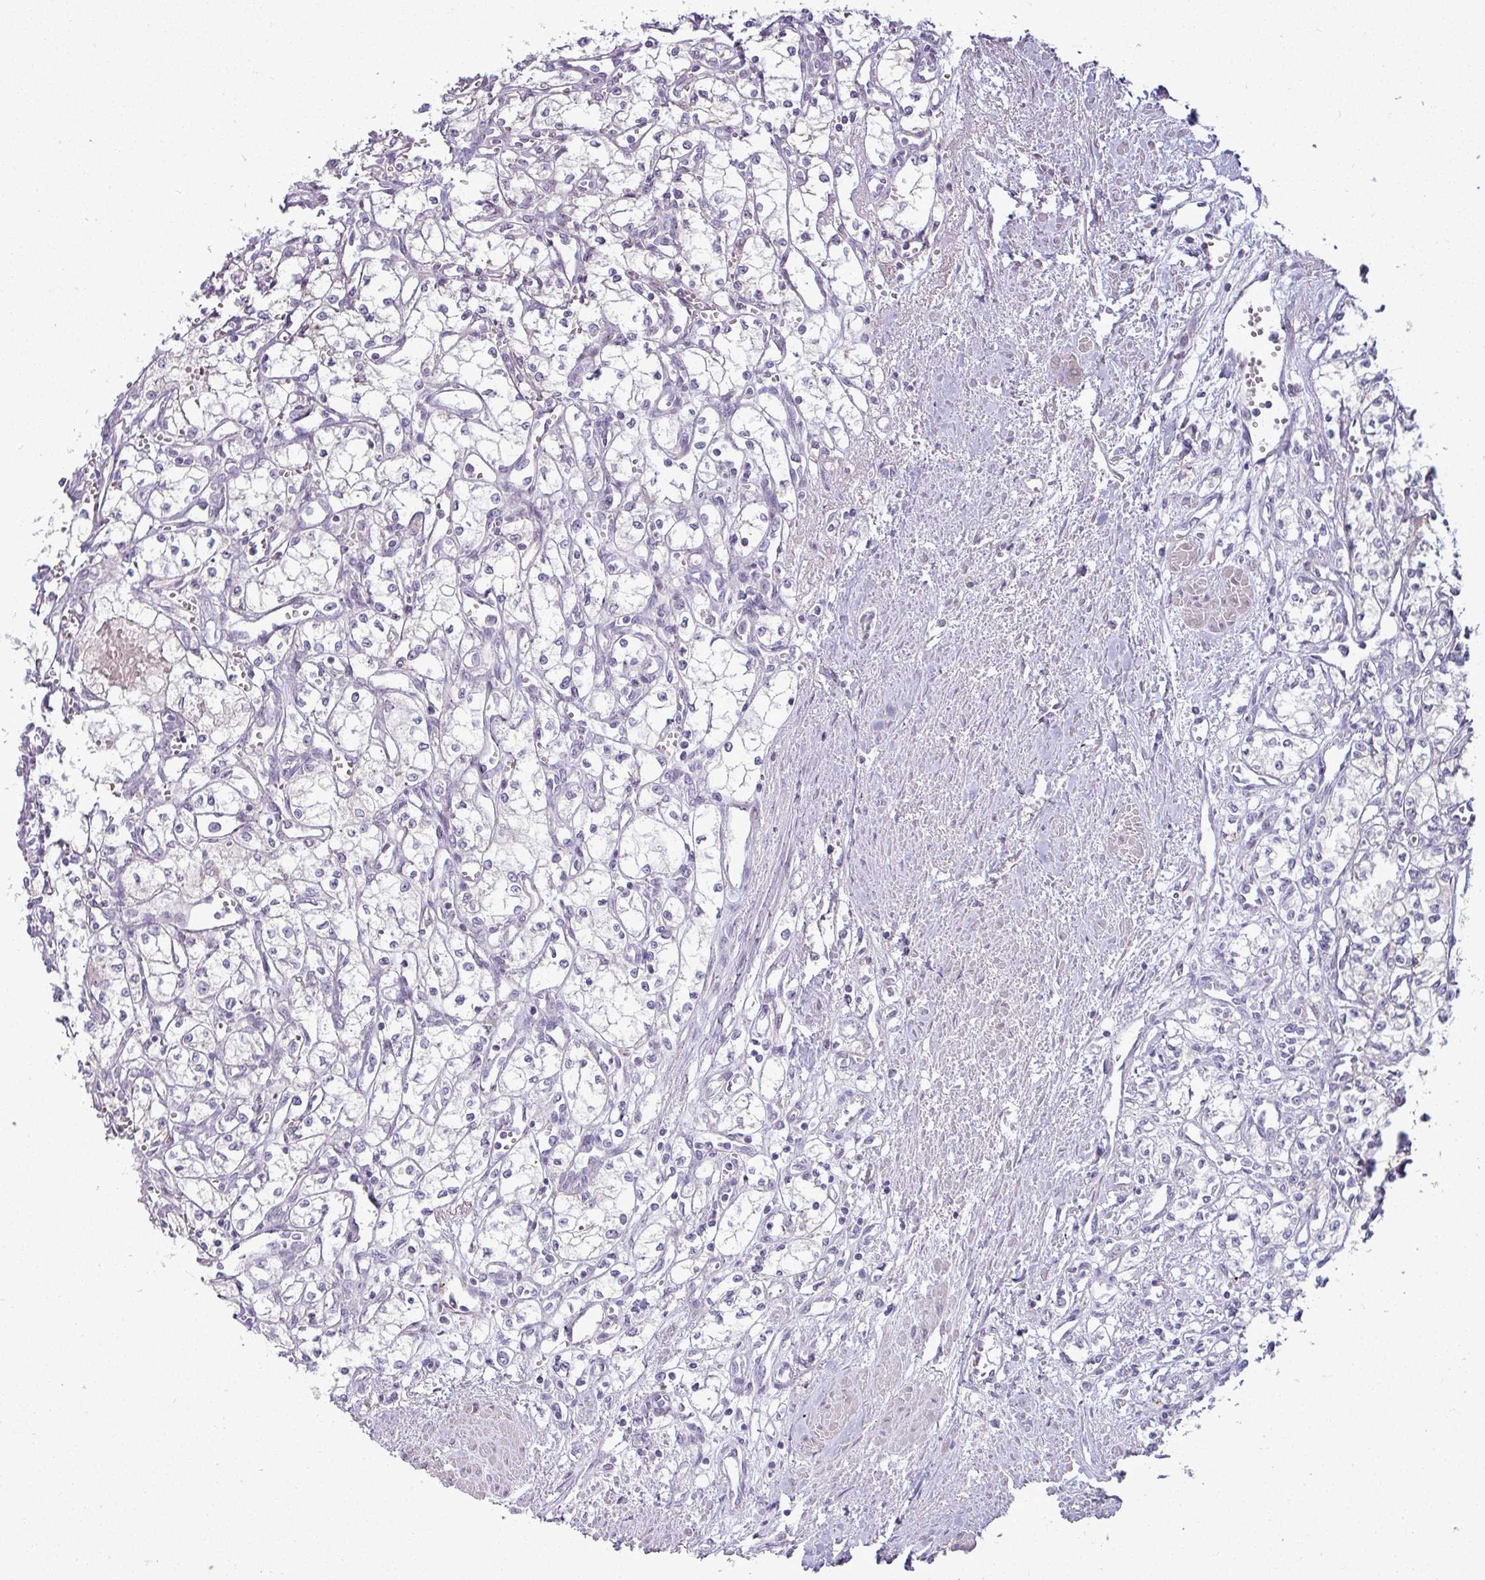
{"staining": {"intensity": "negative", "quantity": "none", "location": "none"}, "tissue": "renal cancer", "cell_type": "Tumor cells", "image_type": "cancer", "snomed": [{"axis": "morphology", "description": "Adenocarcinoma, NOS"}, {"axis": "topography", "description": "Kidney"}], "caption": "Tumor cells are negative for brown protein staining in renal cancer. Brightfield microscopy of IHC stained with DAB (brown) and hematoxylin (blue), captured at high magnification.", "gene": "APOM", "patient": {"sex": "male", "age": 59}}